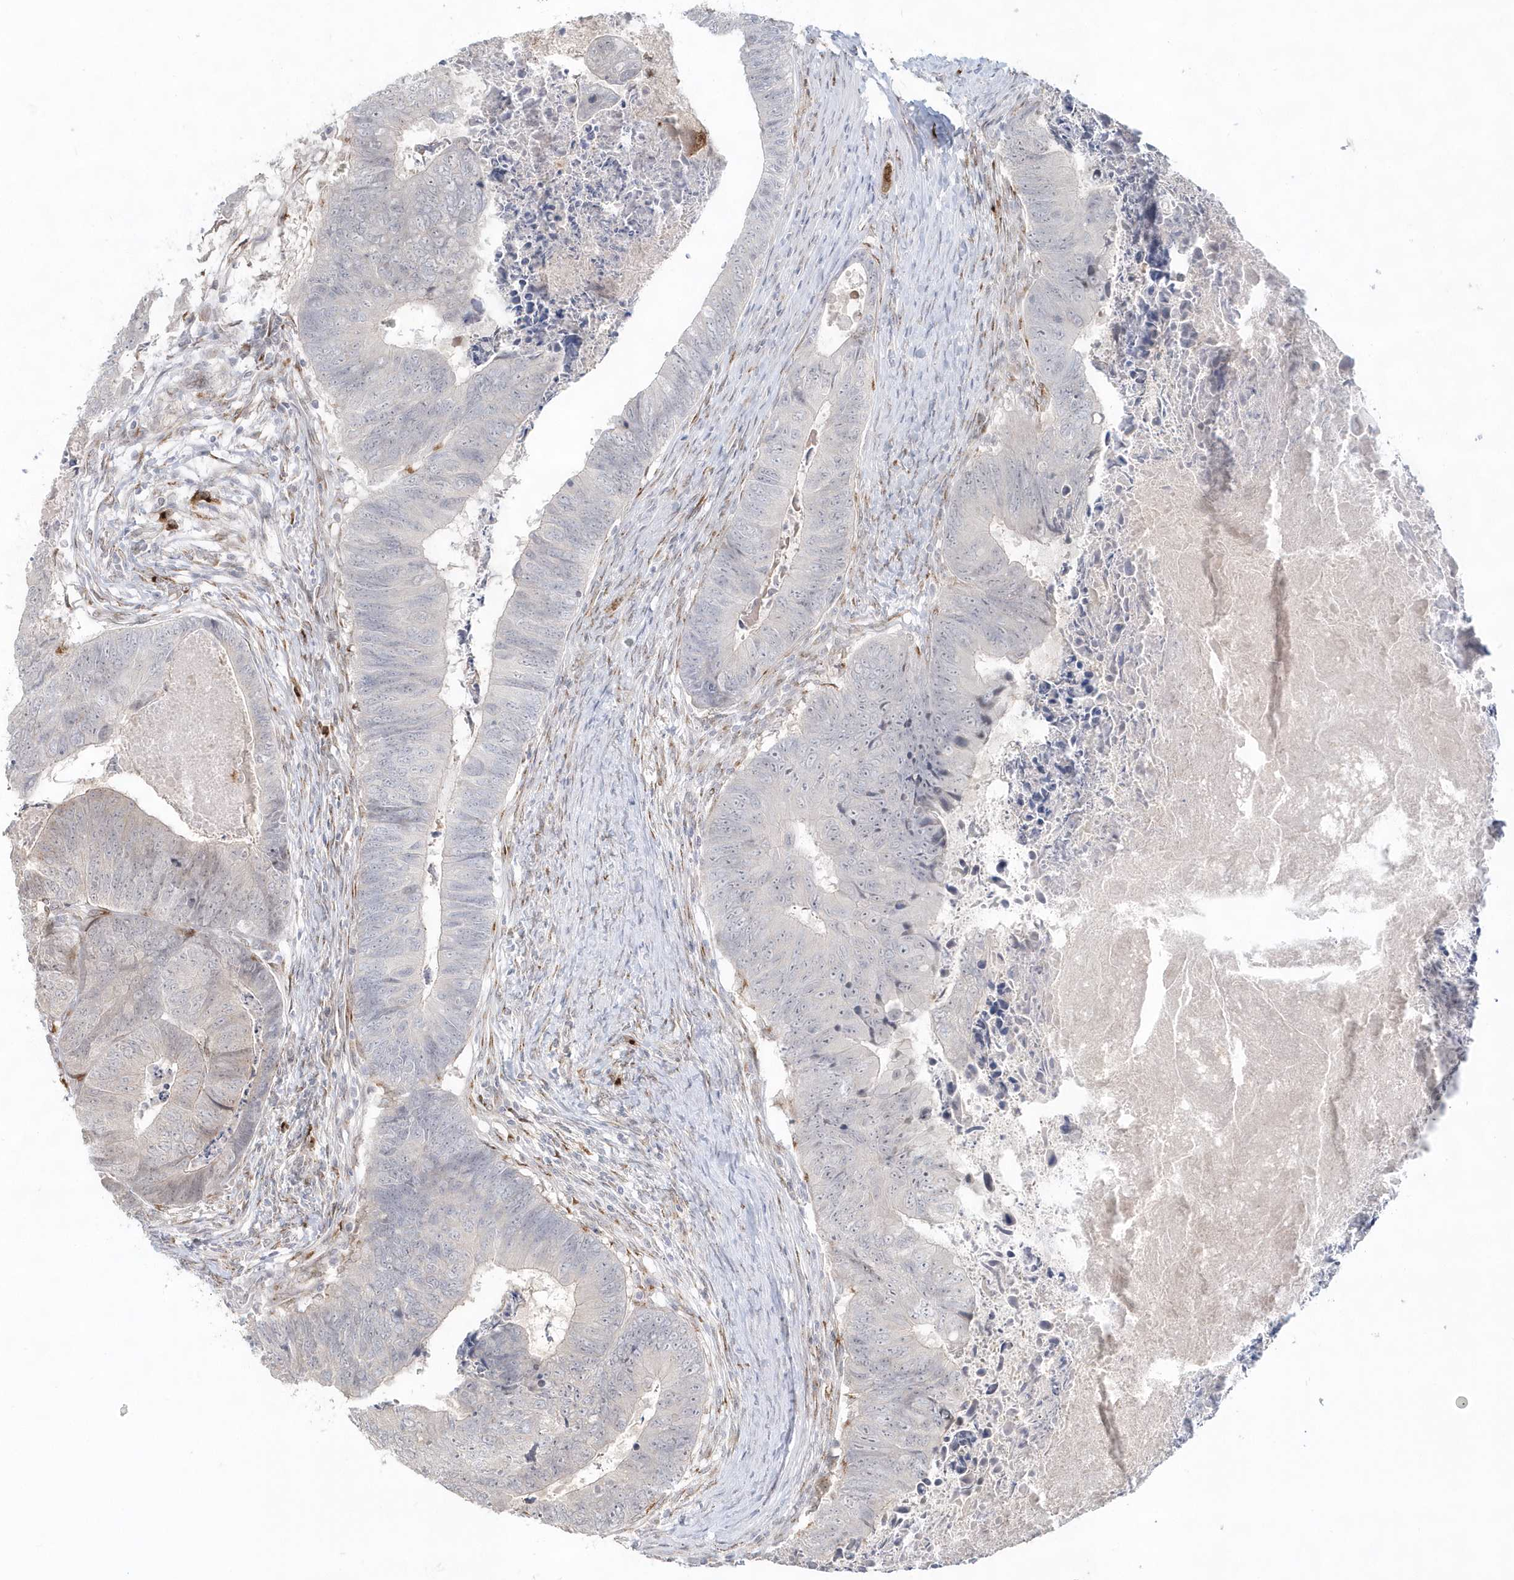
{"staining": {"intensity": "negative", "quantity": "none", "location": "none"}, "tissue": "colorectal cancer", "cell_type": "Tumor cells", "image_type": "cancer", "snomed": [{"axis": "morphology", "description": "Adenocarcinoma, NOS"}, {"axis": "topography", "description": "Colon"}], "caption": "High magnification brightfield microscopy of colorectal cancer stained with DAB (3,3'-diaminobenzidine) (brown) and counterstained with hematoxylin (blue): tumor cells show no significant expression.", "gene": "DHFR", "patient": {"sex": "female", "age": 67}}